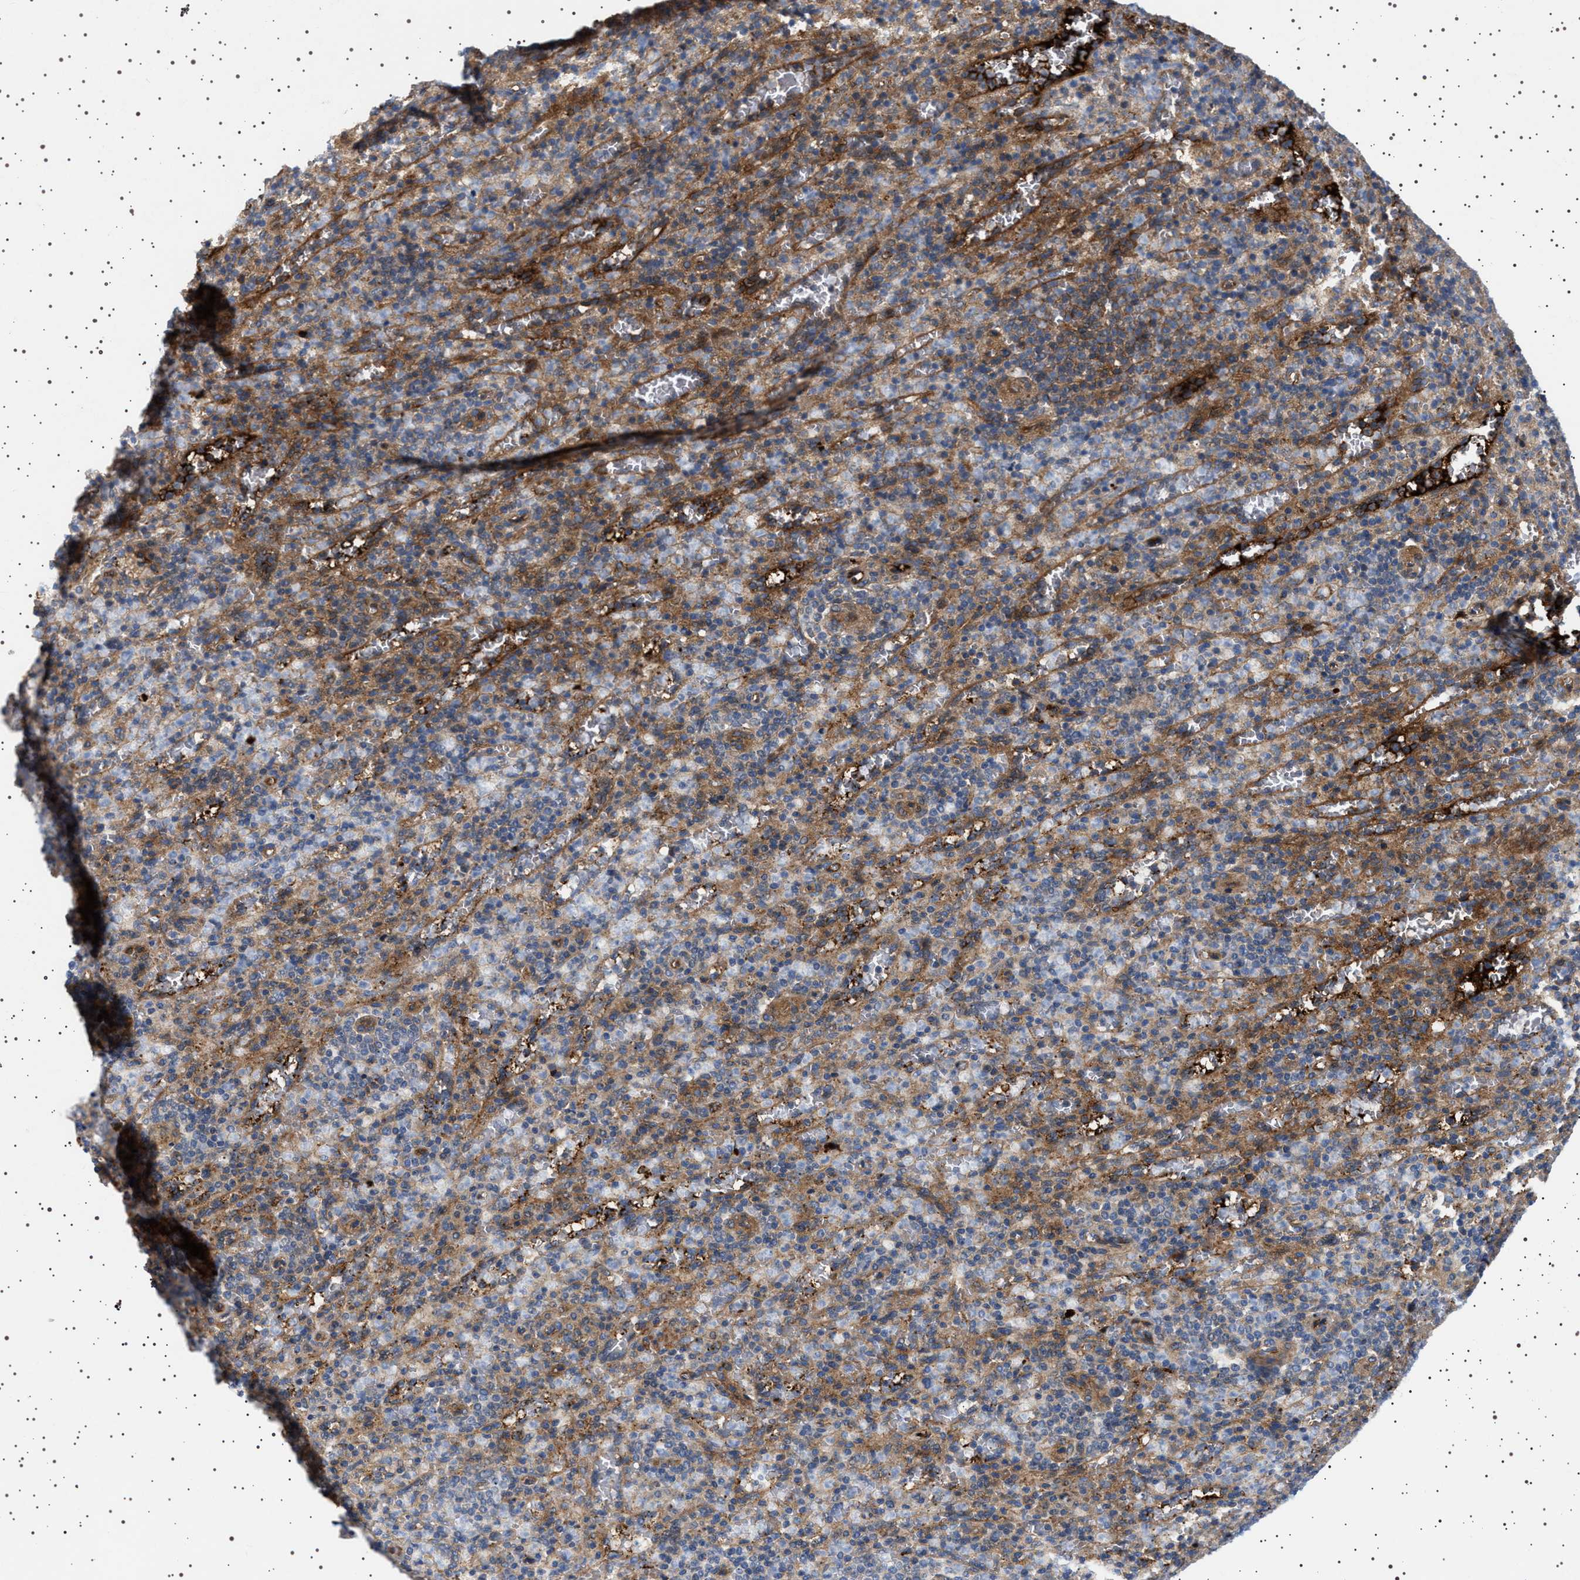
{"staining": {"intensity": "moderate", "quantity": "<25%", "location": "cytoplasmic/membranous"}, "tissue": "spleen", "cell_type": "Cells in red pulp", "image_type": "normal", "snomed": [{"axis": "morphology", "description": "Normal tissue, NOS"}, {"axis": "topography", "description": "Spleen"}], "caption": "IHC staining of normal spleen, which displays low levels of moderate cytoplasmic/membranous positivity in about <25% of cells in red pulp indicating moderate cytoplasmic/membranous protein expression. The staining was performed using DAB (3,3'-diaminobenzidine) (brown) for protein detection and nuclei were counterstained in hematoxylin (blue).", "gene": "FICD", "patient": {"sex": "female", "age": 74}}